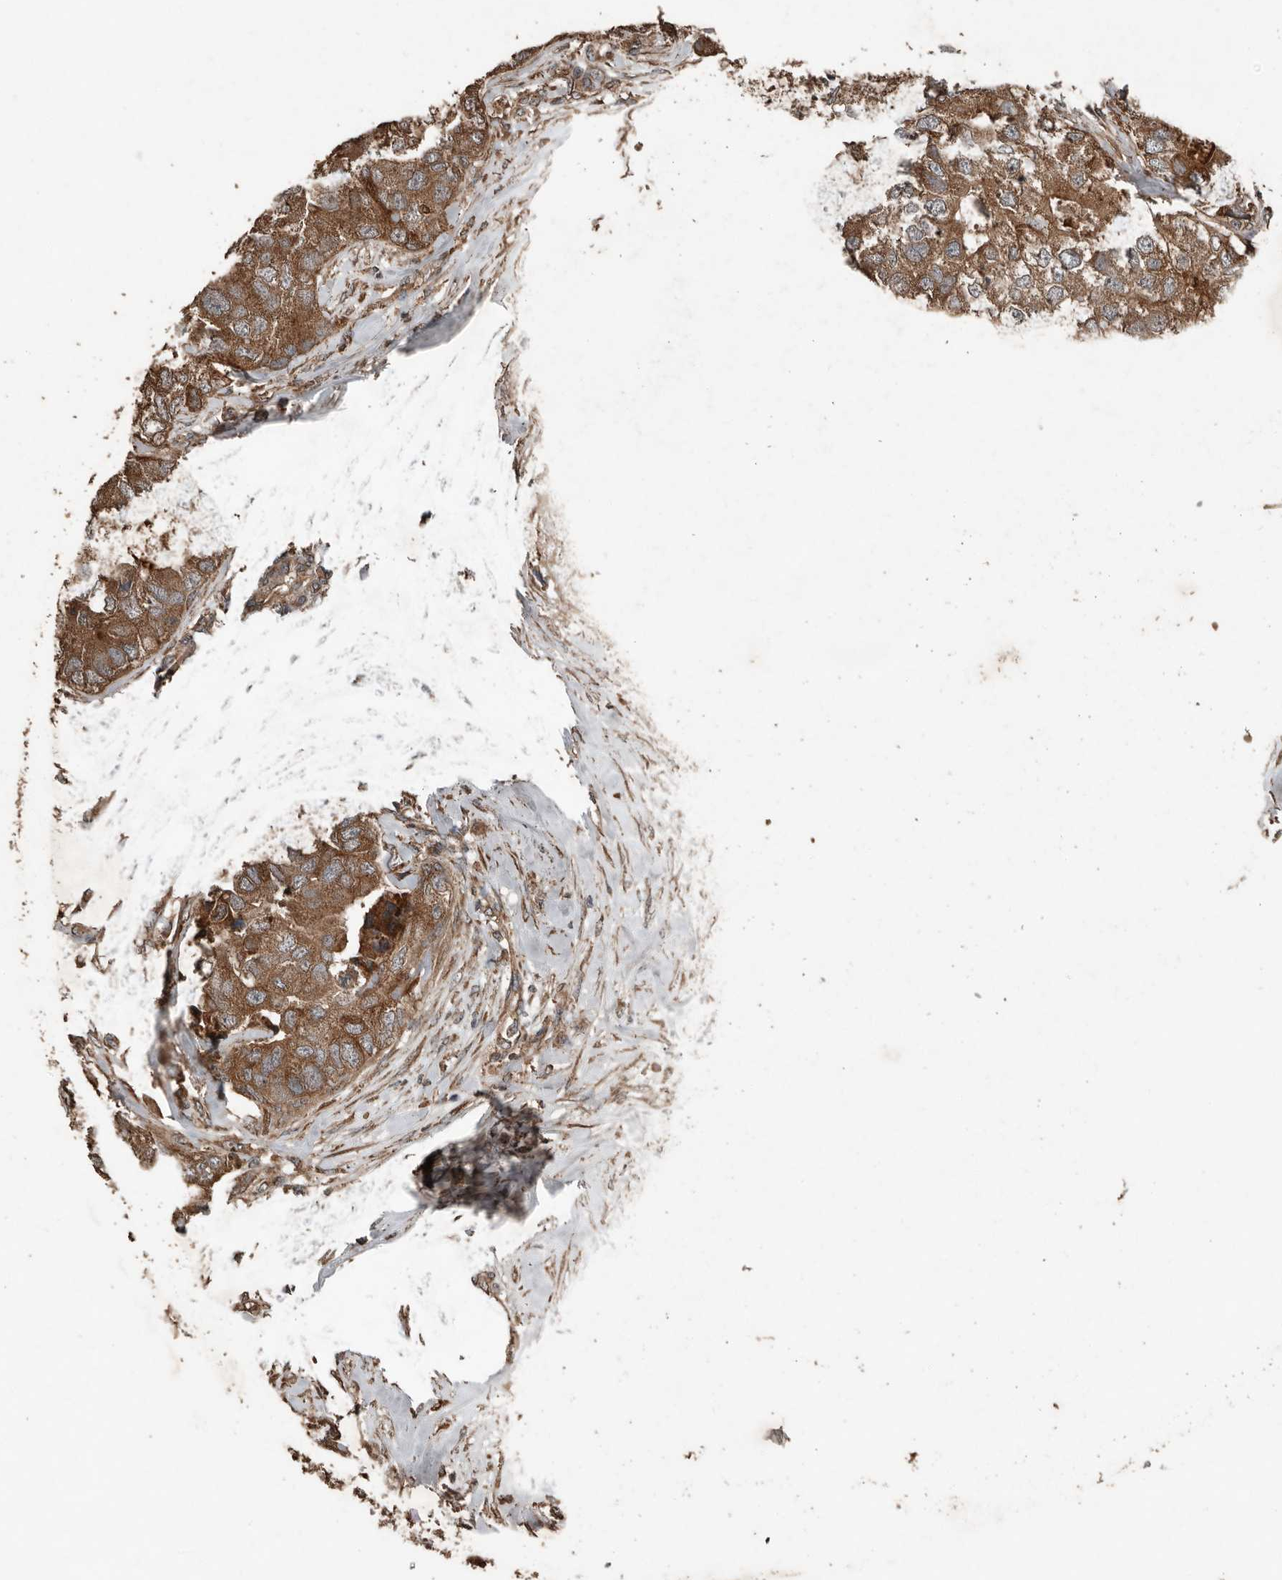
{"staining": {"intensity": "moderate", "quantity": ">75%", "location": "cytoplasmic/membranous"}, "tissue": "breast cancer", "cell_type": "Tumor cells", "image_type": "cancer", "snomed": [{"axis": "morphology", "description": "Duct carcinoma"}, {"axis": "topography", "description": "Breast"}], "caption": "Immunohistochemical staining of breast cancer (invasive ductal carcinoma) demonstrates medium levels of moderate cytoplasmic/membranous positivity in about >75% of tumor cells.", "gene": "RNF207", "patient": {"sex": "female", "age": 62}}